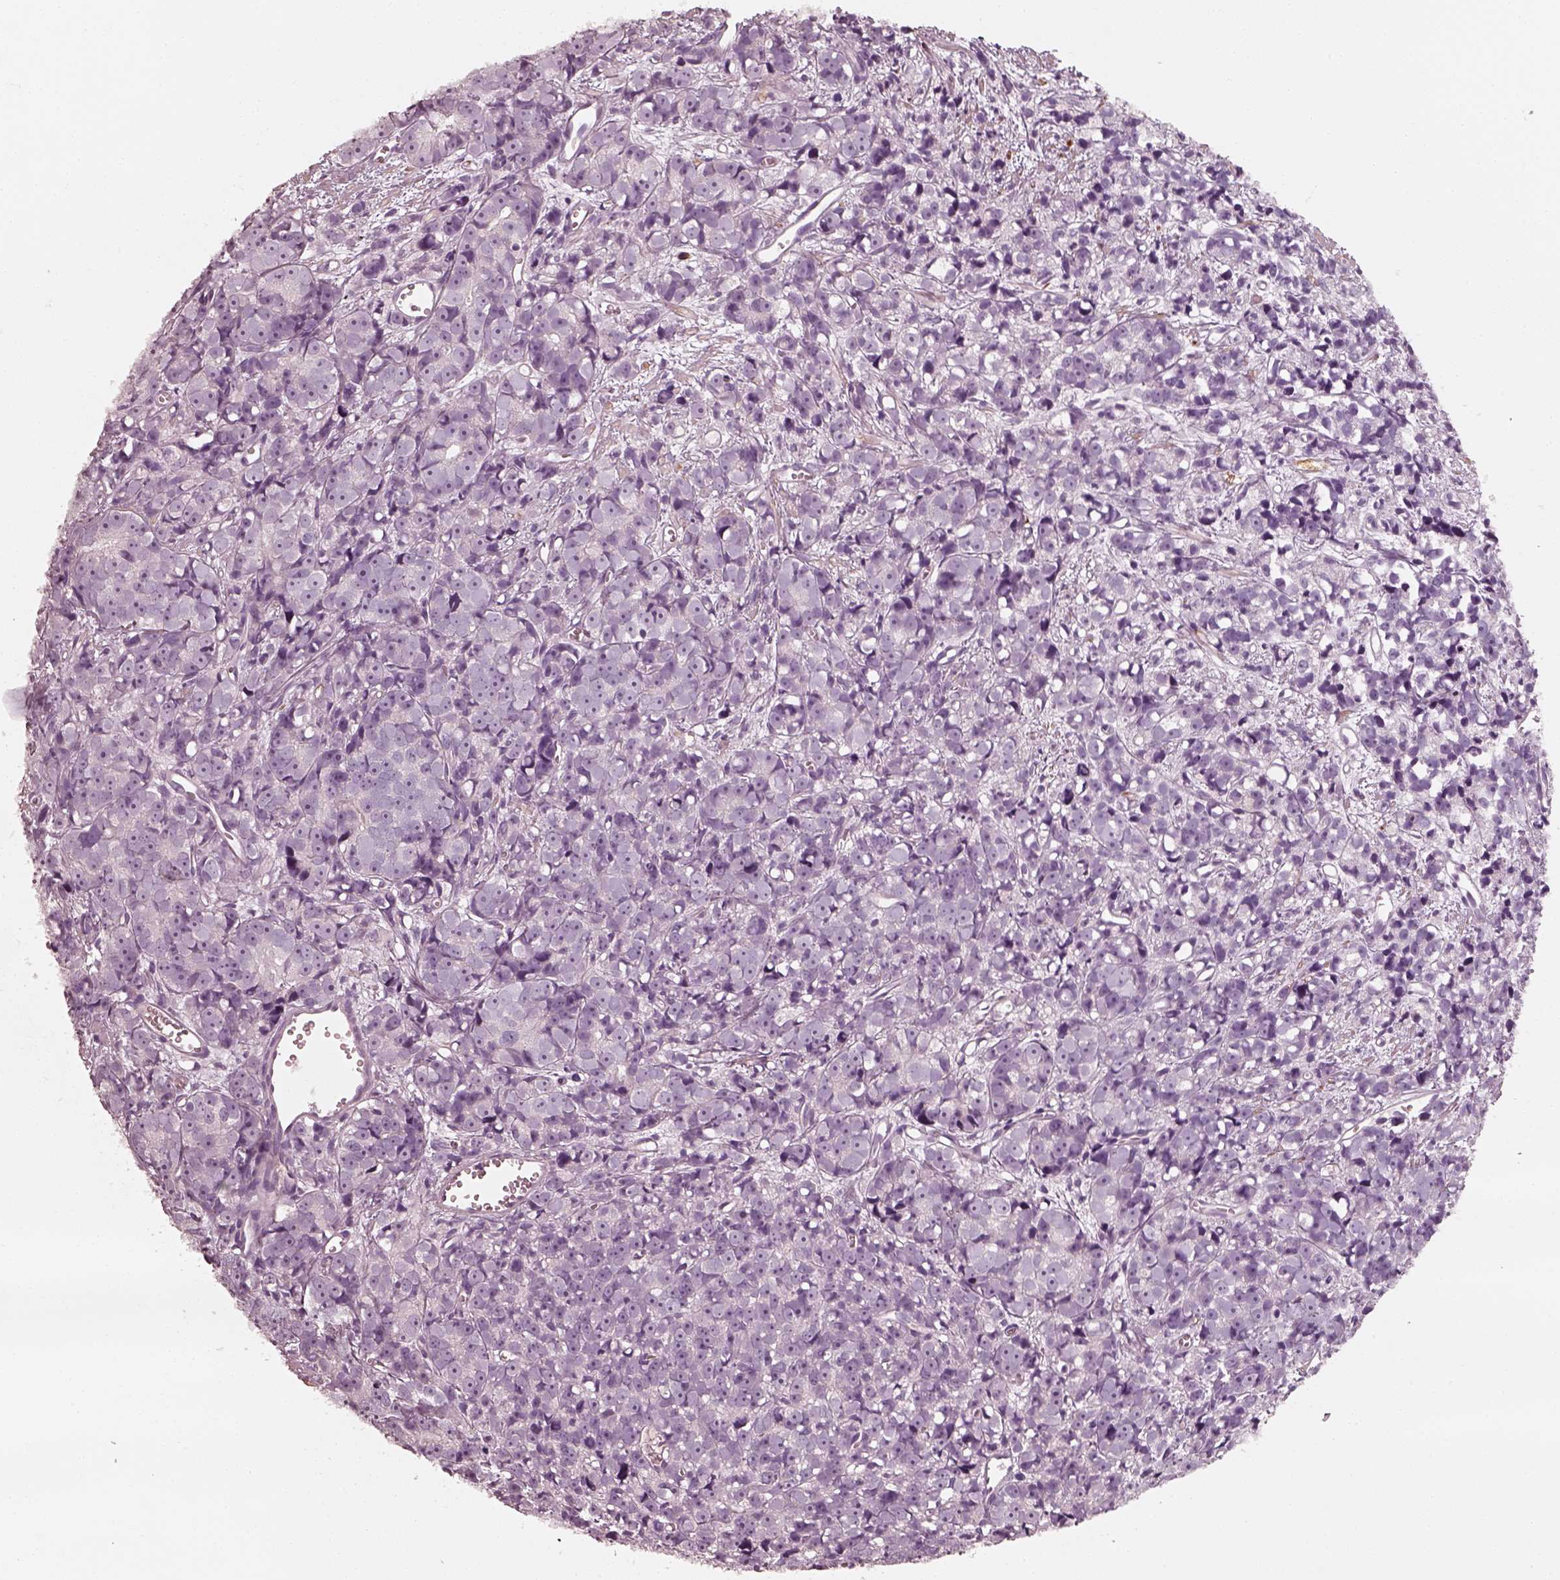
{"staining": {"intensity": "negative", "quantity": "none", "location": "none"}, "tissue": "prostate cancer", "cell_type": "Tumor cells", "image_type": "cancer", "snomed": [{"axis": "morphology", "description": "Adenocarcinoma, High grade"}, {"axis": "topography", "description": "Prostate"}], "caption": "The immunohistochemistry micrograph has no significant expression in tumor cells of prostate cancer (high-grade adenocarcinoma) tissue.", "gene": "RS1", "patient": {"sex": "male", "age": 77}}